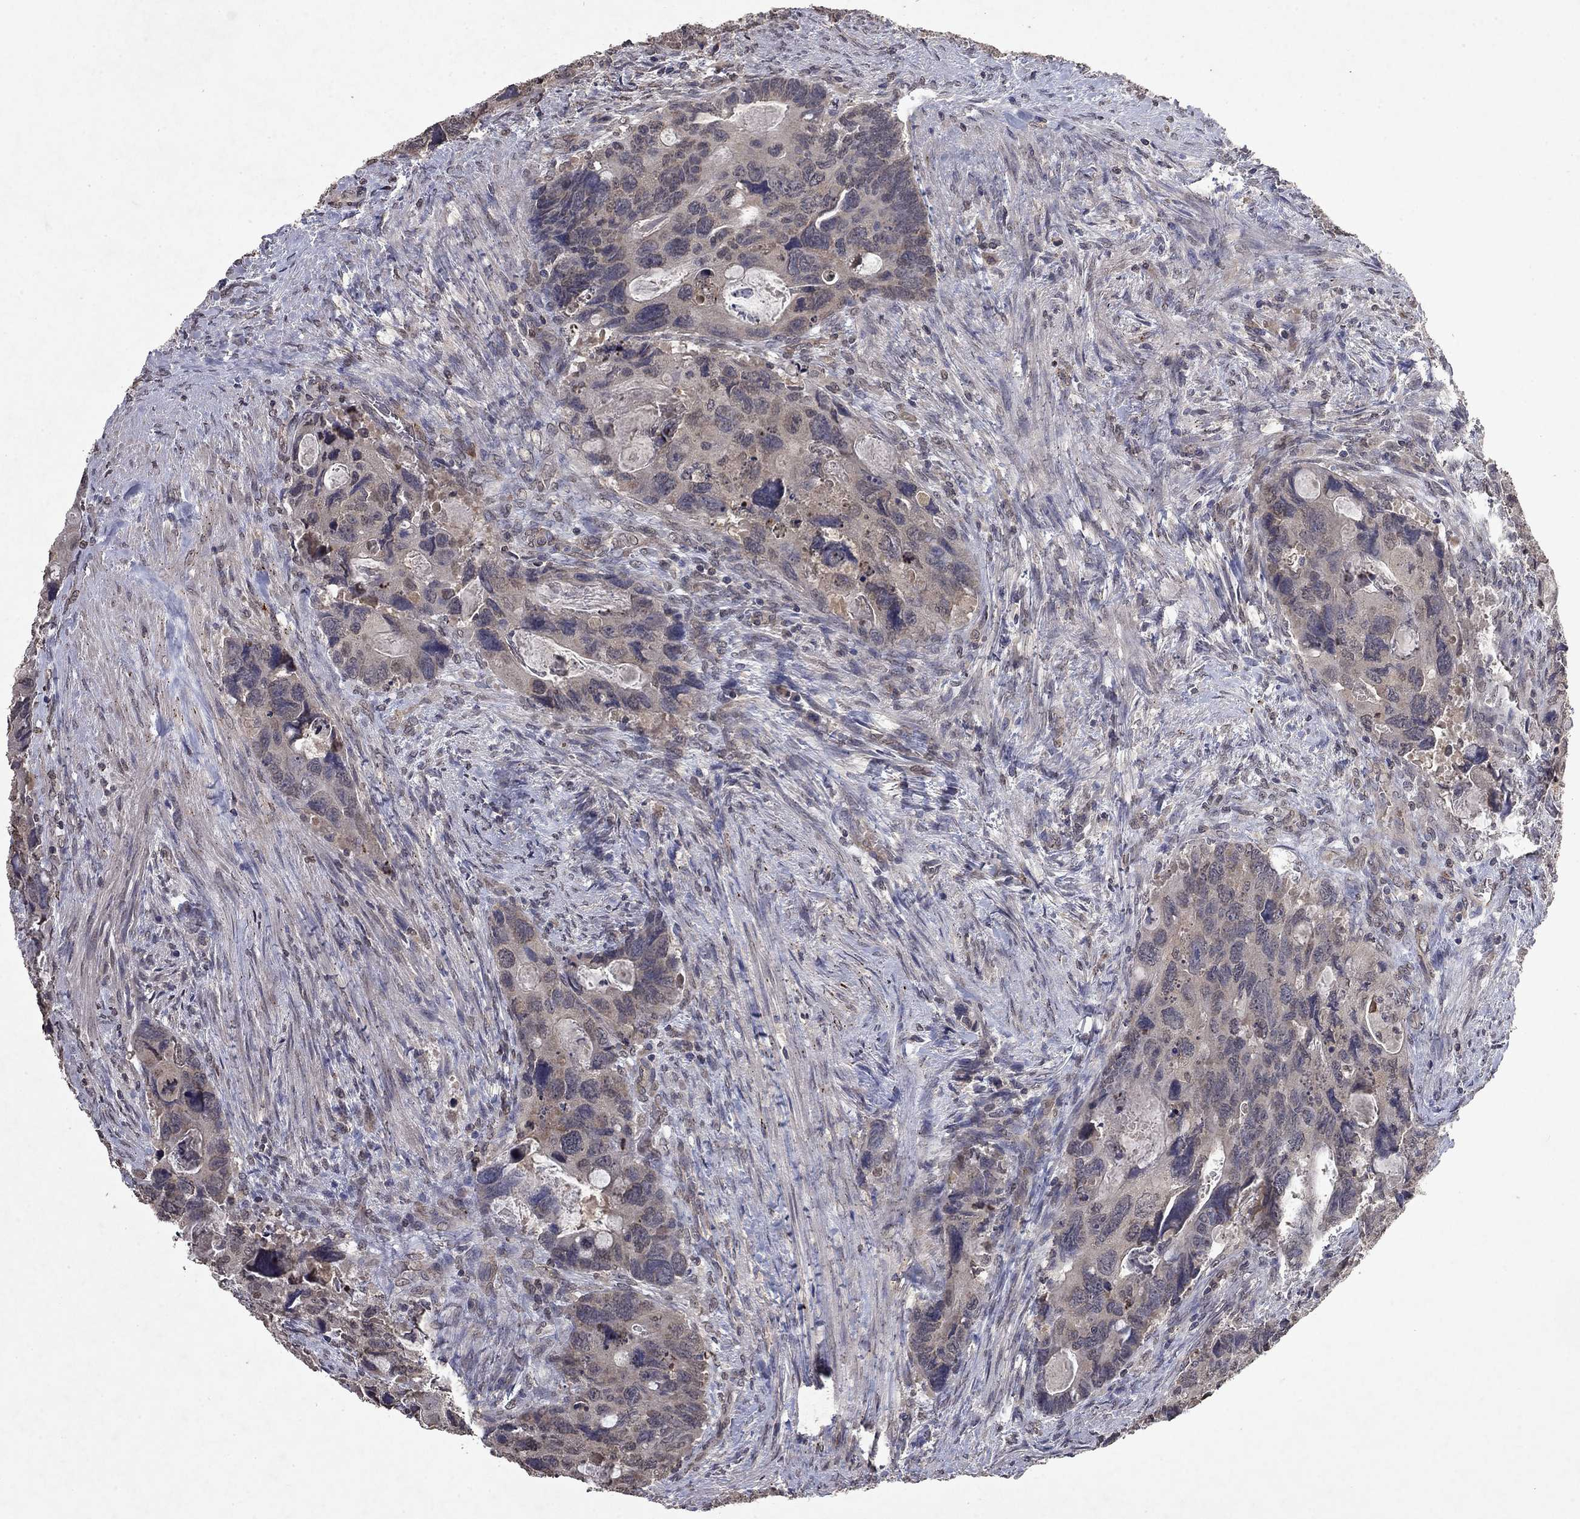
{"staining": {"intensity": "weak", "quantity": "<25%", "location": "cytoplasmic/membranous"}, "tissue": "colorectal cancer", "cell_type": "Tumor cells", "image_type": "cancer", "snomed": [{"axis": "morphology", "description": "Adenocarcinoma, NOS"}, {"axis": "topography", "description": "Rectum"}], "caption": "High magnification brightfield microscopy of adenocarcinoma (colorectal) stained with DAB (brown) and counterstained with hematoxylin (blue): tumor cells show no significant expression.", "gene": "TTC38", "patient": {"sex": "male", "age": 62}}